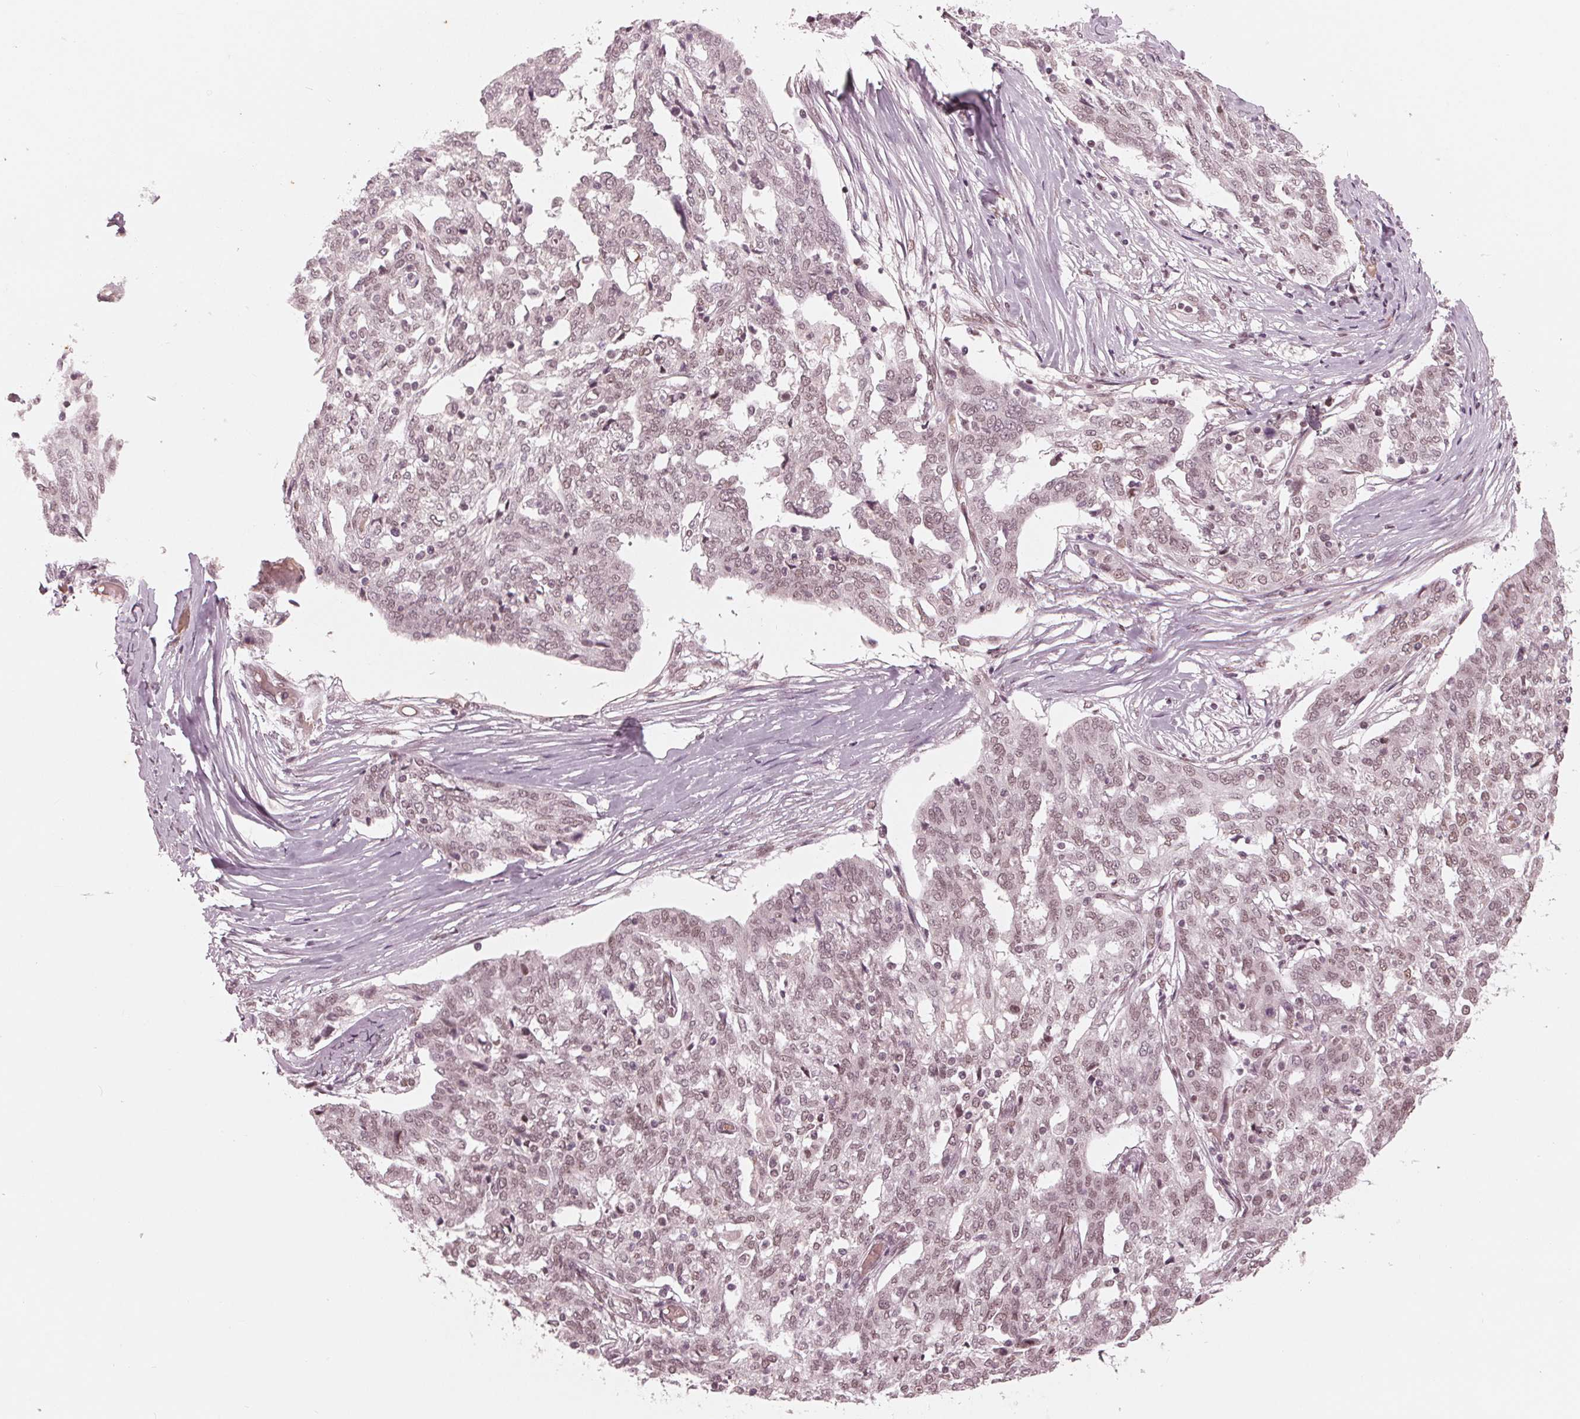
{"staining": {"intensity": "weak", "quantity": ">75%", "location": "nuclear"}, "tissue": "ovarian cancer", "cell_type": "Tumor cells", "image_type": "cancer", "snomed": [{"axis": "morphology", "description": "Cystadenocarcinoma, serous, NOS"}, {"axis": "topography", "description": "Ovary"}], "caption": "Protein expression analysis of human serous cystadenocarcinoma (ovarian) reveals weak nuclear staining in about >75% of tumor cells.", "gene": "DNMT3L", "patient": {"sex": "female", "age": 67}}